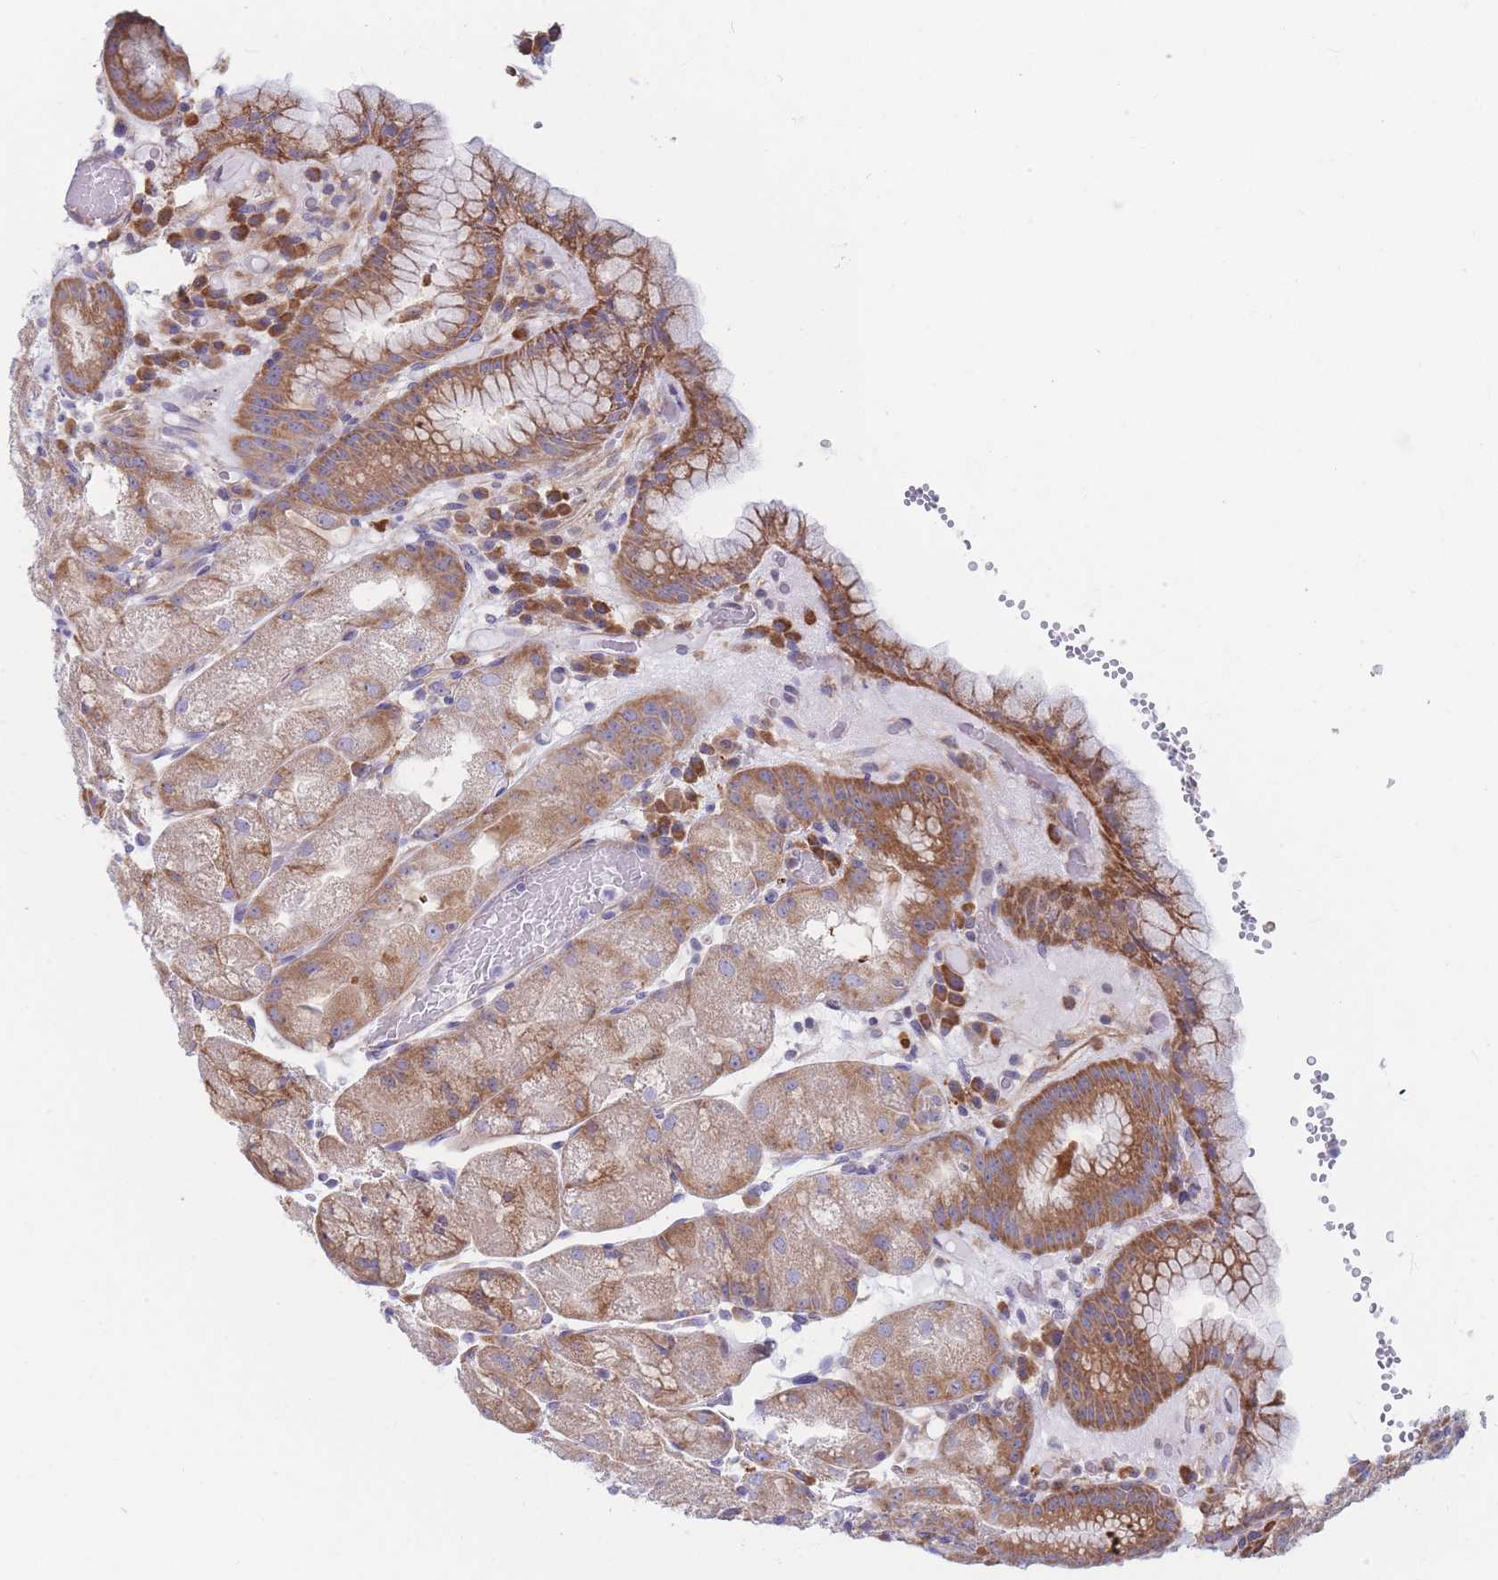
{"staining": {"intensity": "moderate", "quantity": ">75%", "location": "cytoplasmic/membranous"}, "tissue": "stomach", "cell_type": "Glandular cells", "image_type": "normal", "snomed": [{"axis": "morphology", "description": "Normal tissue, NOS"}, {"axis": "topography", "description": "Stomach, upper"}], "caption": "An image of stomach stained for a protein displays moderate cytoplasmic/membranous brown staining in glandular cells.", "gene": "RPL8", "patient": {"sex": "male", "age": 52}}